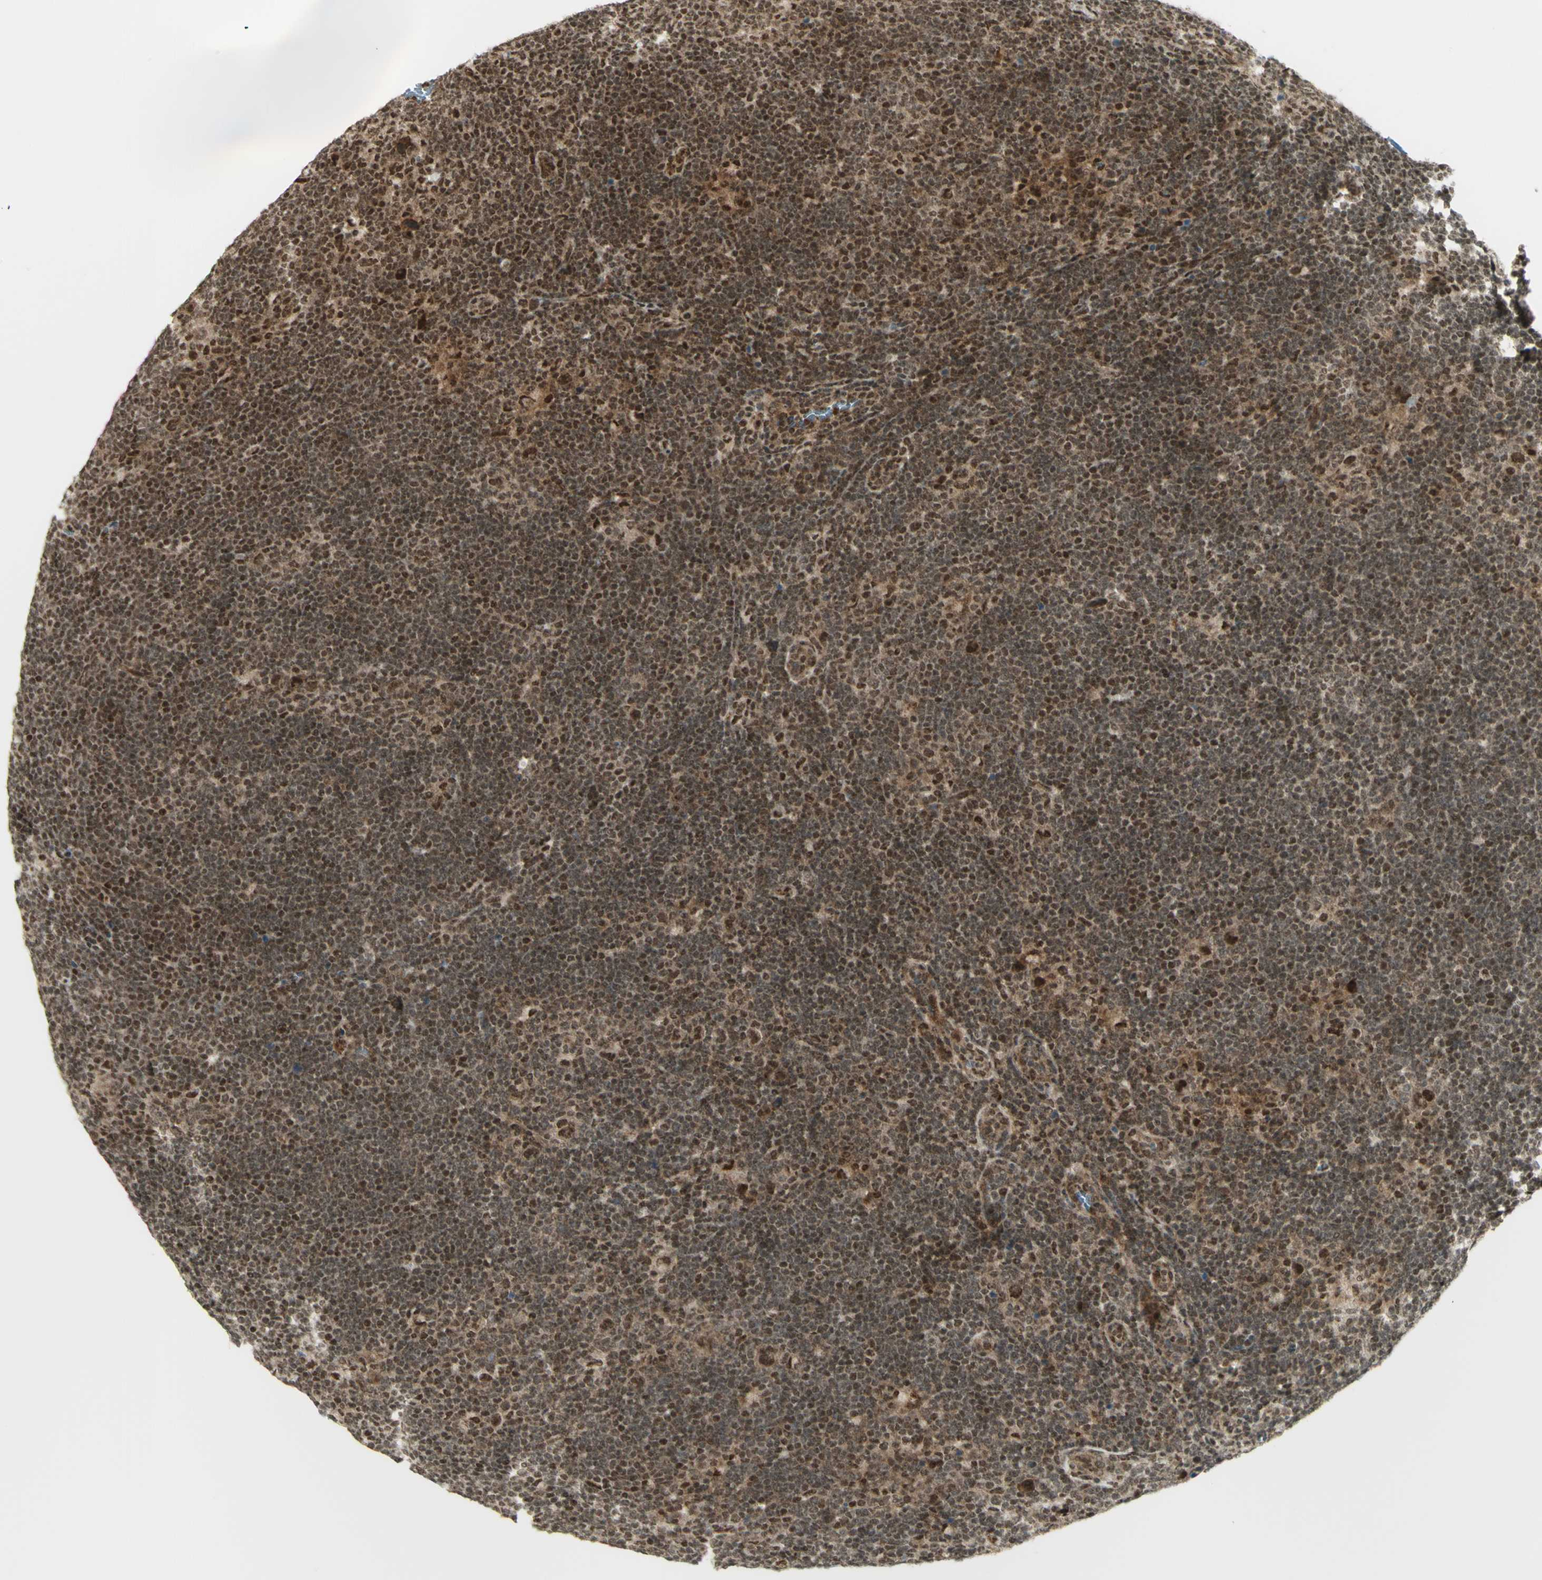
{"staining": {"intensity": "strong", "quantity": ">75%", "location": "nuclear"}, "tissue": "lymphoma", "cell_type": "Tumor cells", "image_type": "cancer", "snomed": [{"axis": "morphology", "description": "Hodgkin's disease, NOS"}, {"axis": "topography", "description": "Lymph node"}], "caption": "Hodgkin's disease stained for a protein exhibits strong nuclear positivity in tumor cells.", "gene": "ZMYM6", "patient": {"sex": "female", "age": 57}}